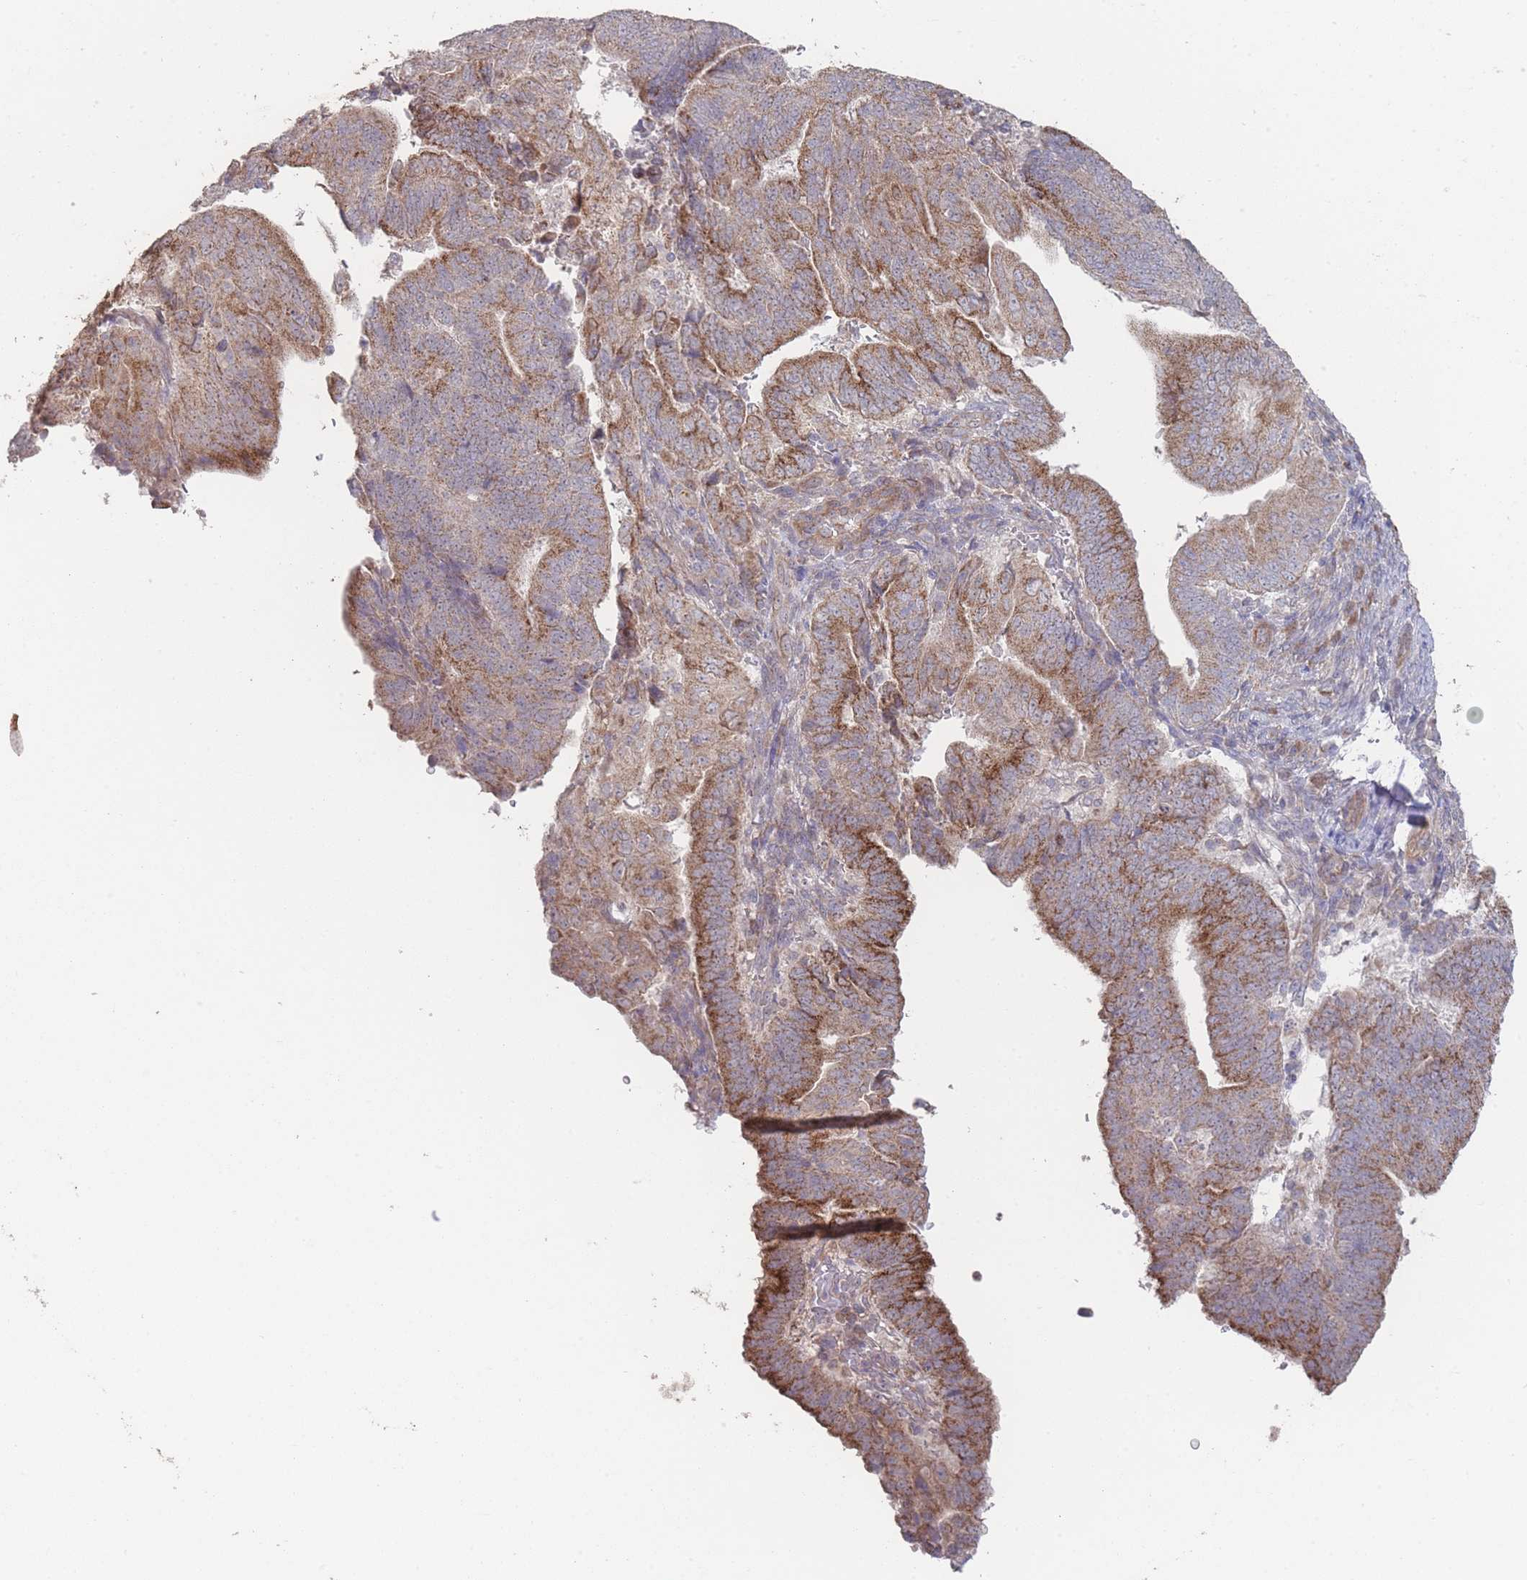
{"staining": {"intensity": "moderate", "quantity": ">75%", "location": "cytoplasmic/membranous"}, "tissue": "endometrial cancer", "cell_type": "Tumor cells", "image_type": "cancer", "snomed": [{"axis": "morphology", "description": "Adenocarcinoma, NOS"}, {"axis": "topography", "description": "Endometrium"}], "caption": "Tumor cells display medium levels of moderate cytoplasmic/membranous expression in about >75% of cells in human endometrial cancer (adenocarcinoma). Immunohistochemistry (ihc) stains the protein in brown and the nuclei are stained blue.", "gene": "PXMP4", "patient": {"sex": "female", "age": 70}}